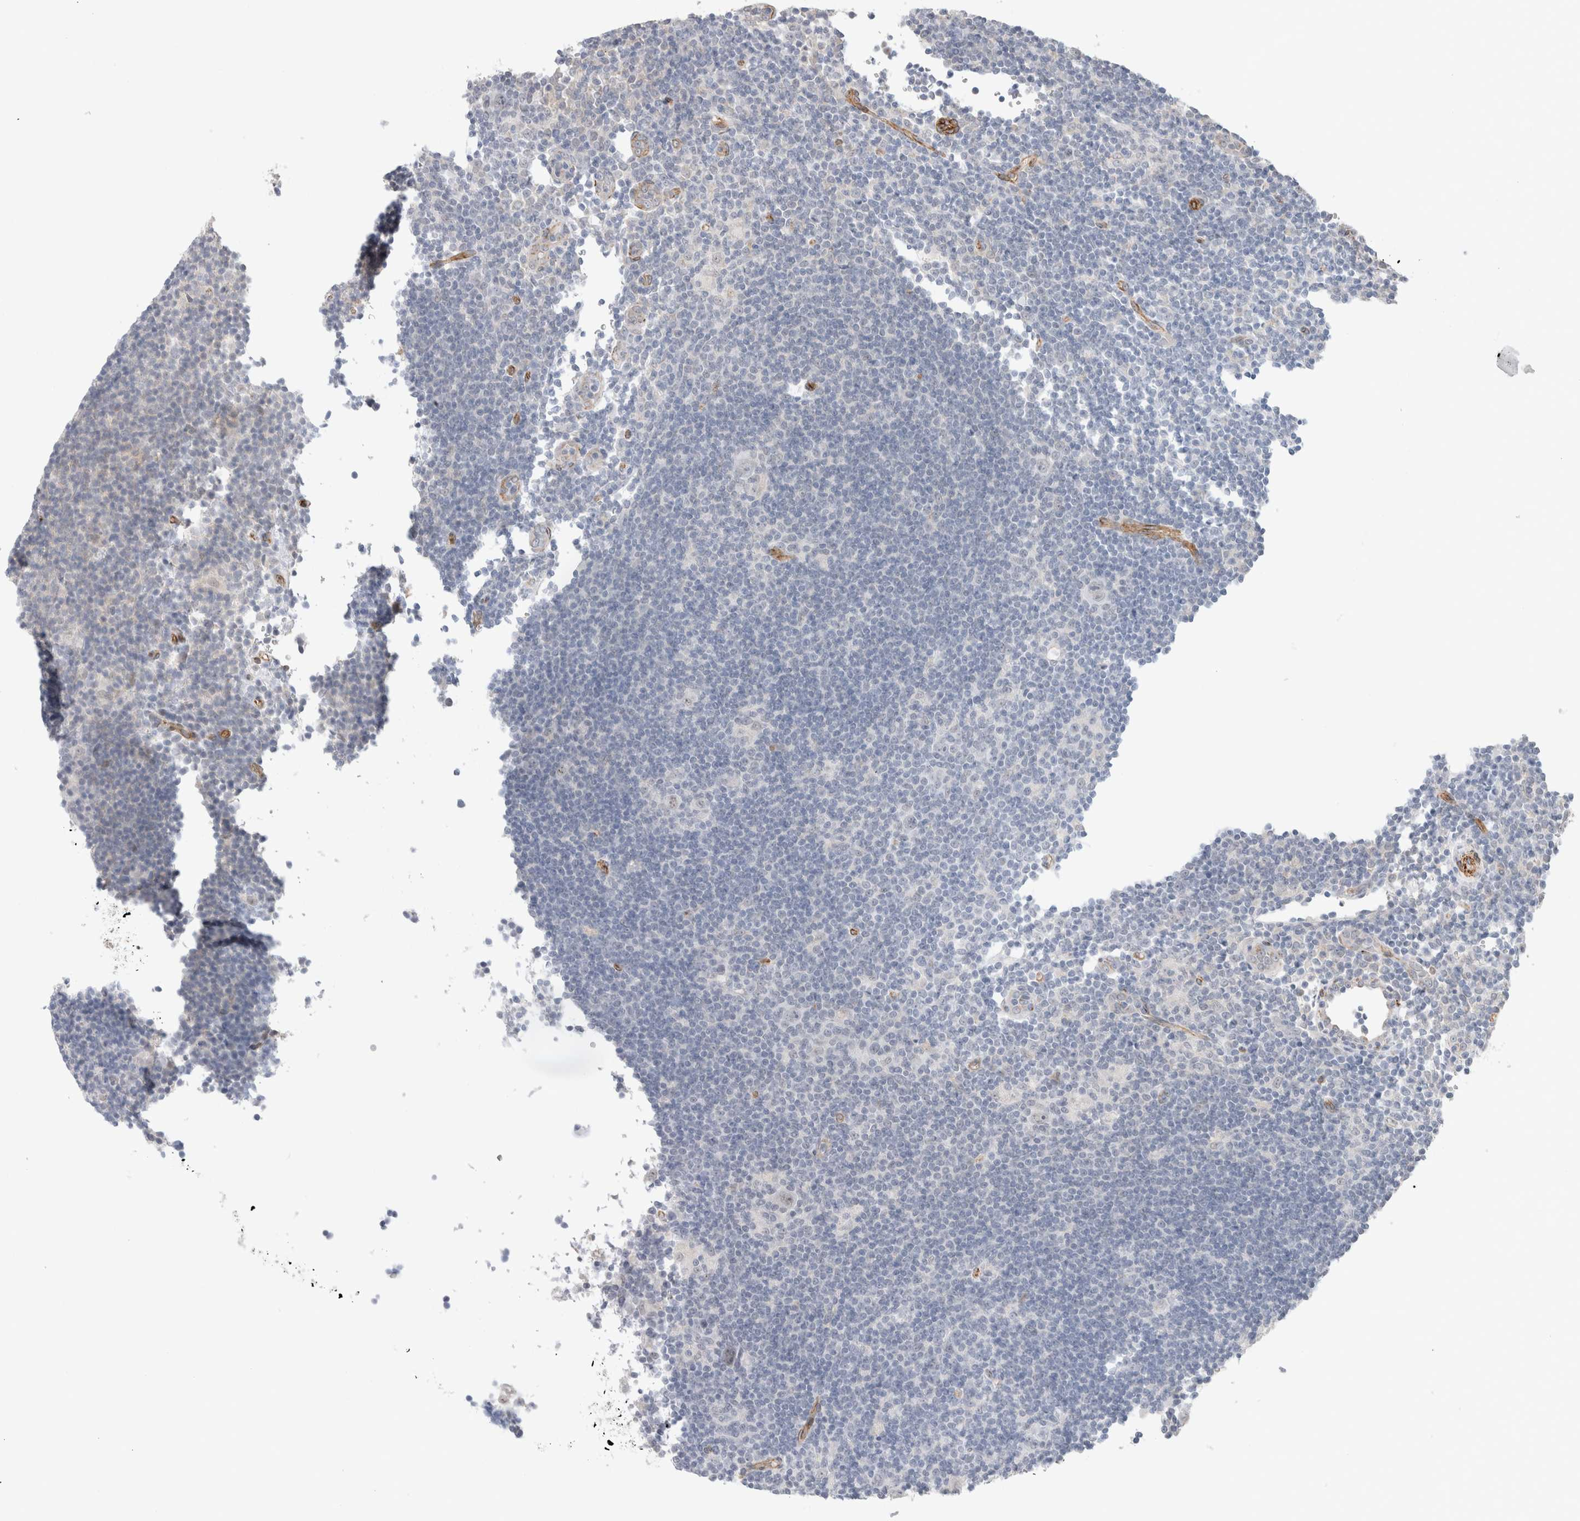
{"staining": {"intensity": "negative", "quantity": "none", "location": "none"}, "tissue": "lymphoma", "cell_type": "Tumor cells", "image_type": "cancer", "snomed": [{"axis": "morphology", "description": "Hodgkin's disease, NOS"}, {"axis": "topography", "description": "Lymph node"}], "caption": "Immunohistochemistry (IHC) micrograph of neoplastic tissue: Hodgkin's disease stained with DAB (3,3'-diaminobenzidine) shows no significant protein positivity in tumor cells. The staining was performed using DAB to visualize the protein expression in brown, while the nuclei were stained in blue with hematoxylin (Magnification: 20x).", "gene": "CAAP1", "patient": {"sex": "female", "age": 57}}